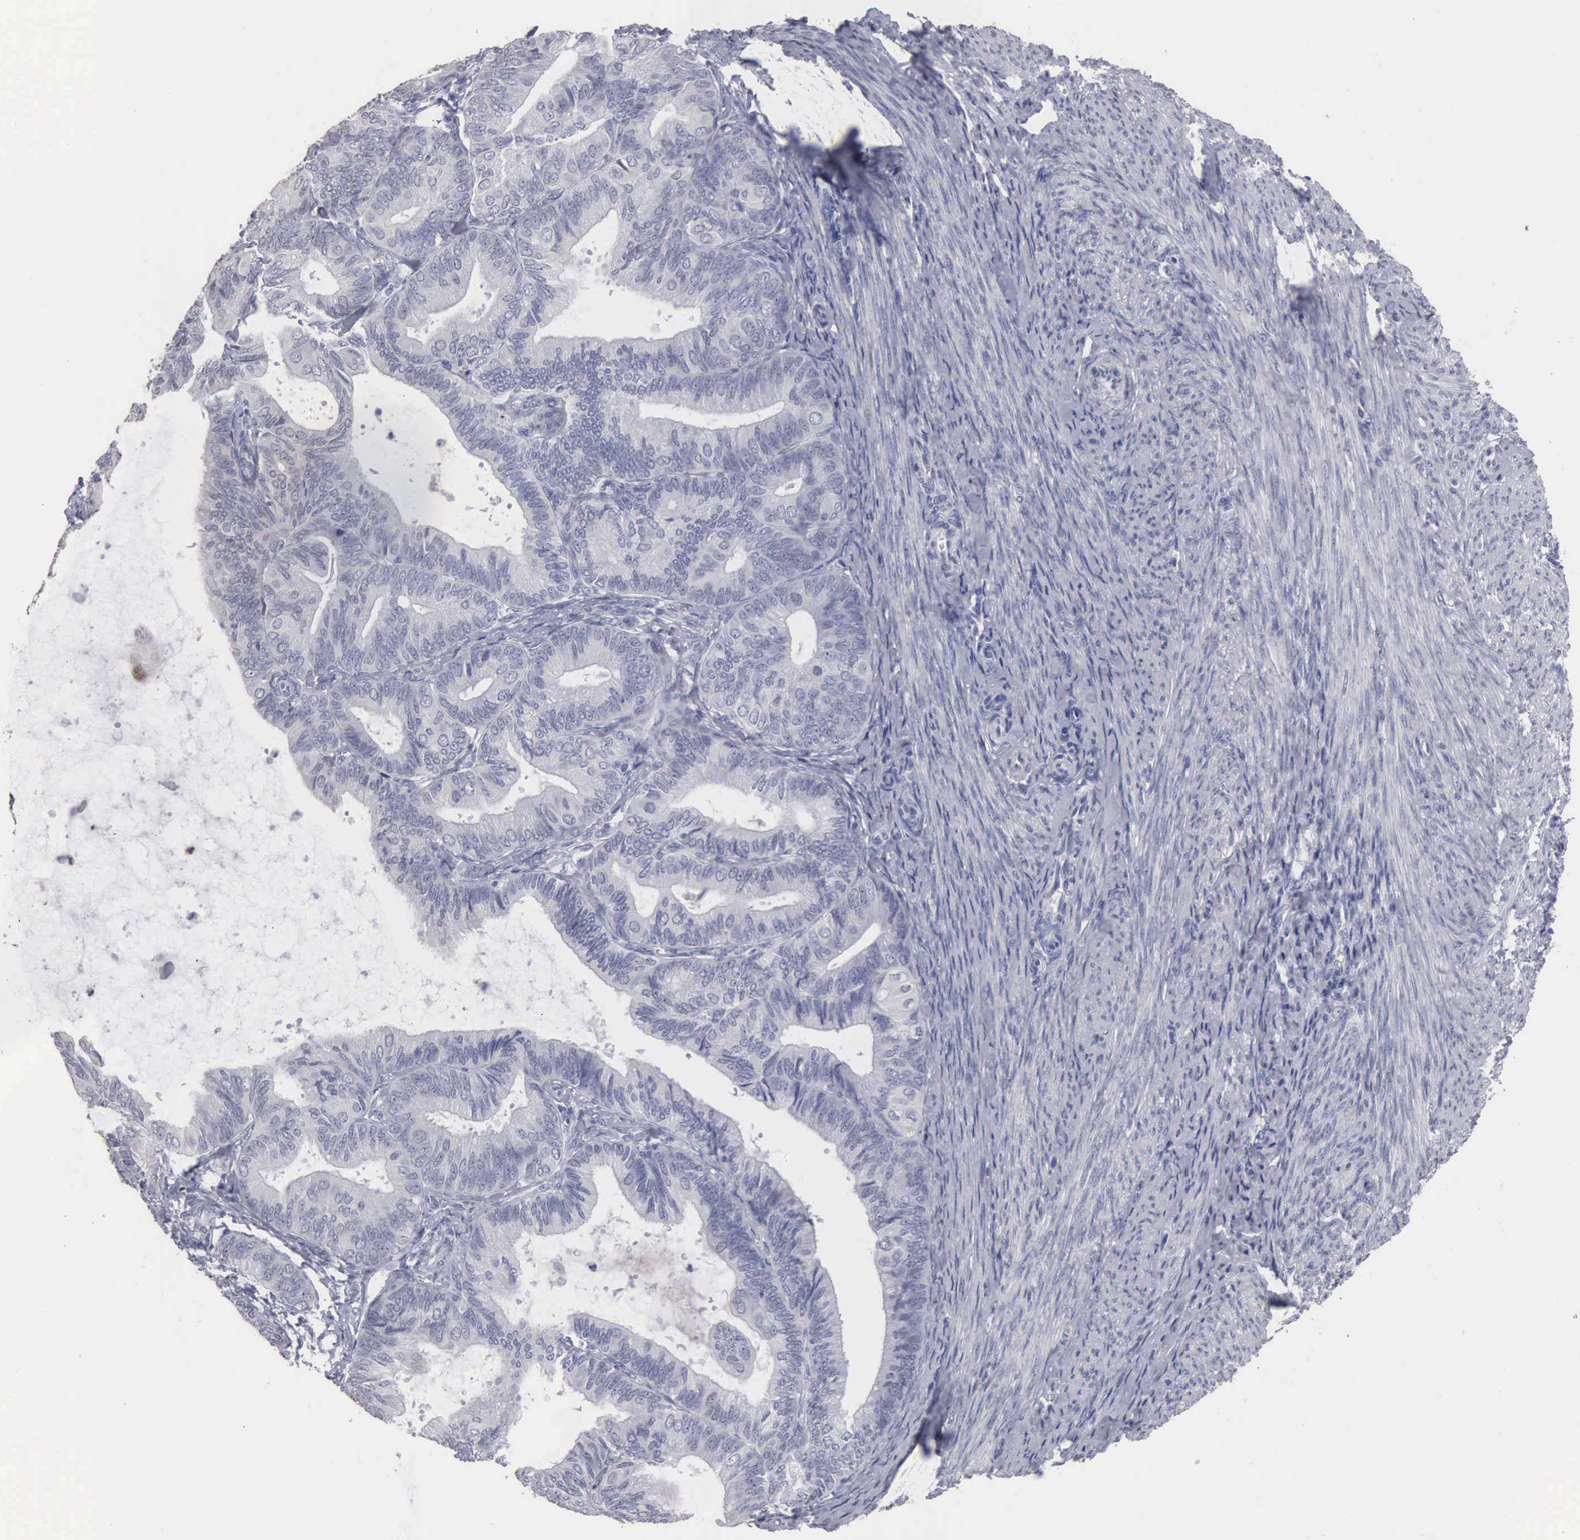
{"staining": {"intensity": "negative", "quantity": "none", "location": "none"}, "tissue": "endometrial cancer", "cell_type": "Tumor cells", "image_type": "cancer", "snomed": [{"axis": "morphology", "description": "Adenocarcinoma, NOS"}, {"axis": "topography", "description": "Endometrium"}], "caption": "DAB (3,3'-diaminobenzidine) immunohistochemical staining of adenocarcinoma (endometrial) exhibits no significant expression in tumor cells.", "gene": "UPB1", "patient": {"sex": "female", "age": 63}}